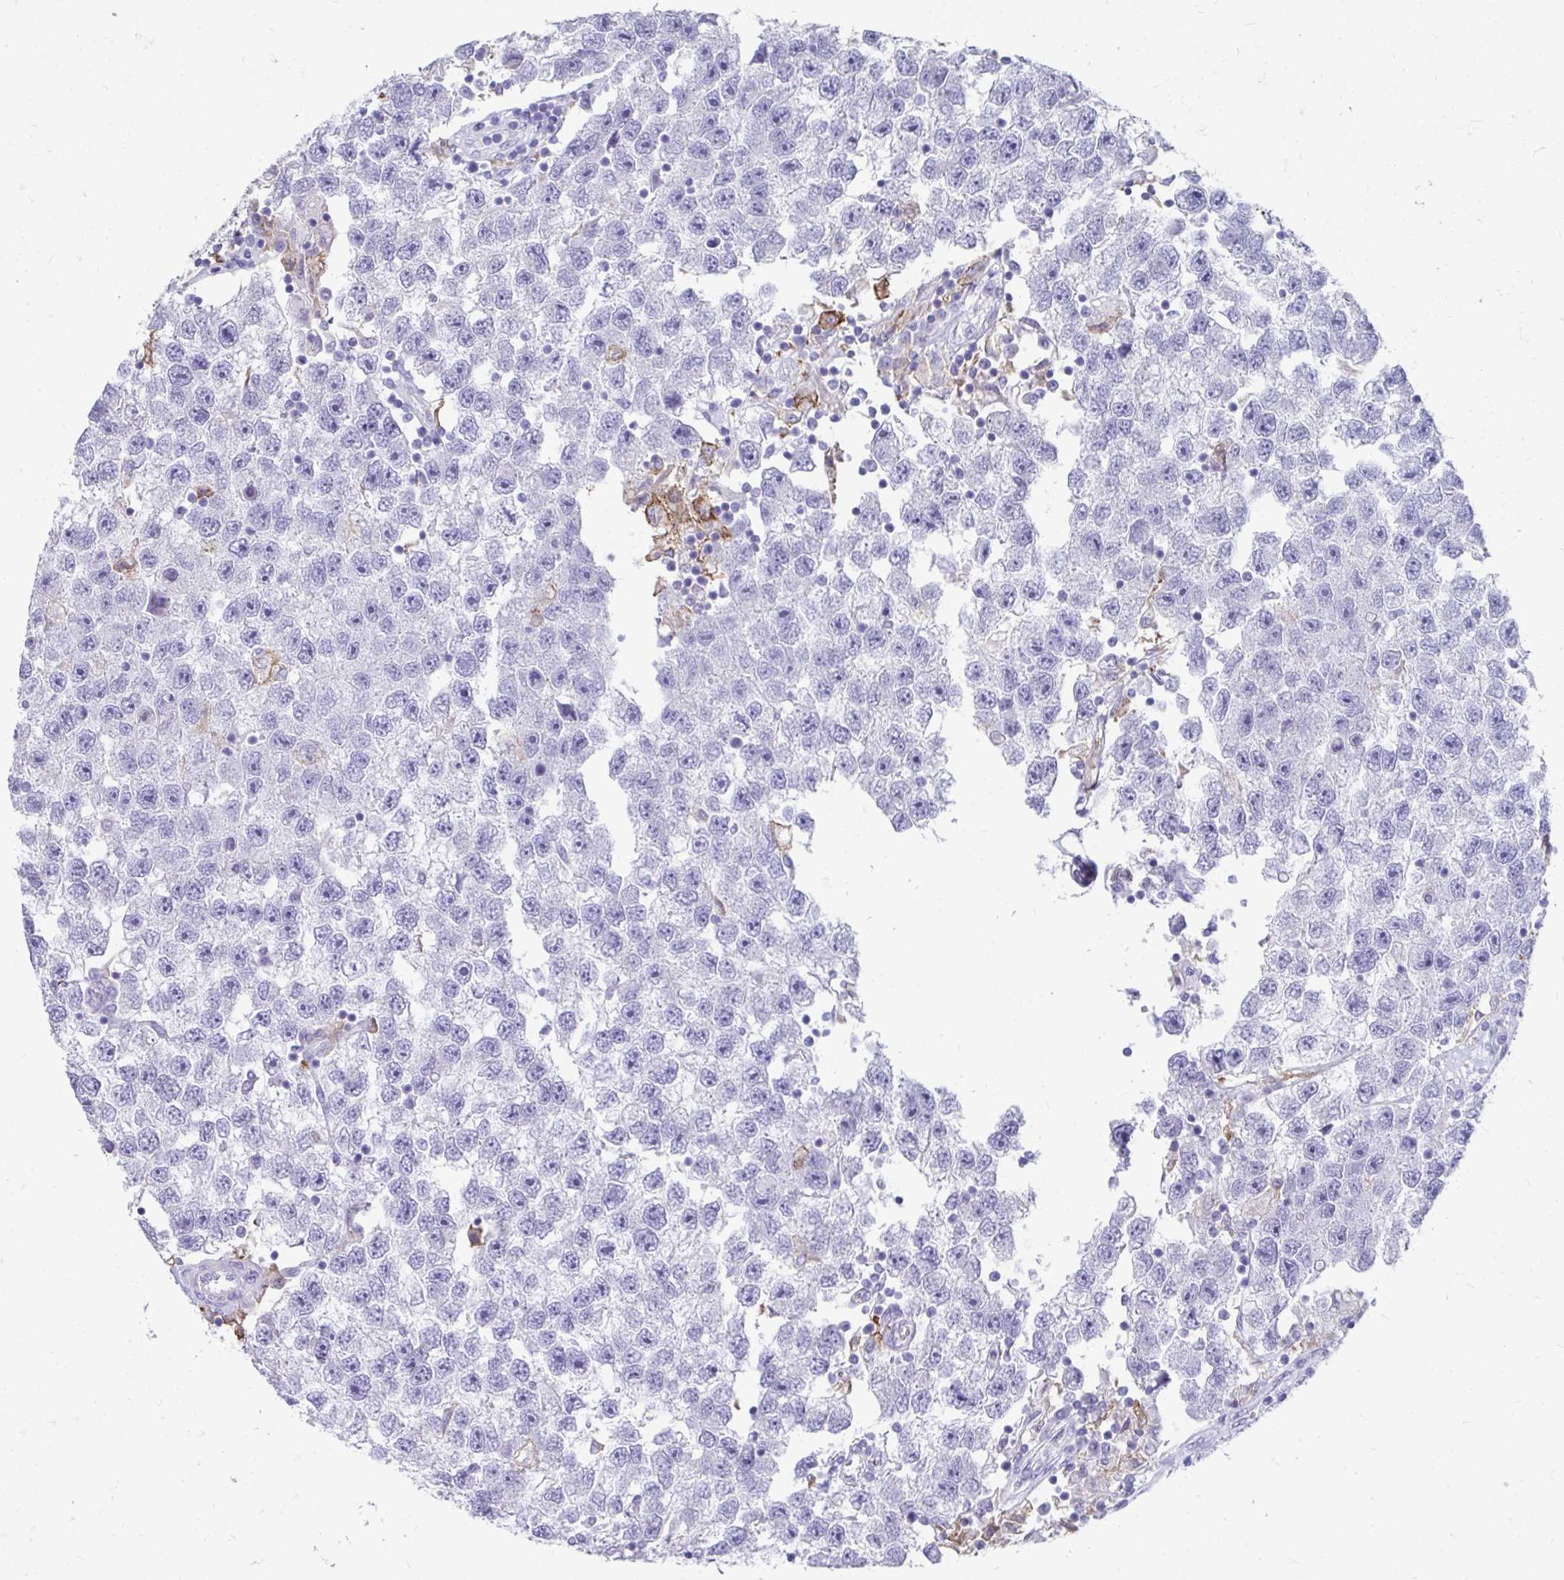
{"staining": {"intensity": "negative", "quantity": "none", "location": "none"}, "tissue": "testis cancer", "cell_type": "Tumor cells", "image_type": "cancer", "snomed": [{"axis": "morphology", "description": "Seminoma, NOS"}, {"axis": "topography", "description": "Testis"}], "caption": "This is an IHC histopathology image of testis cancer (seminoma). There is no staining in tumor cells.", "gene": "CD163", "patient": {"sex": "male", "age": 26}}